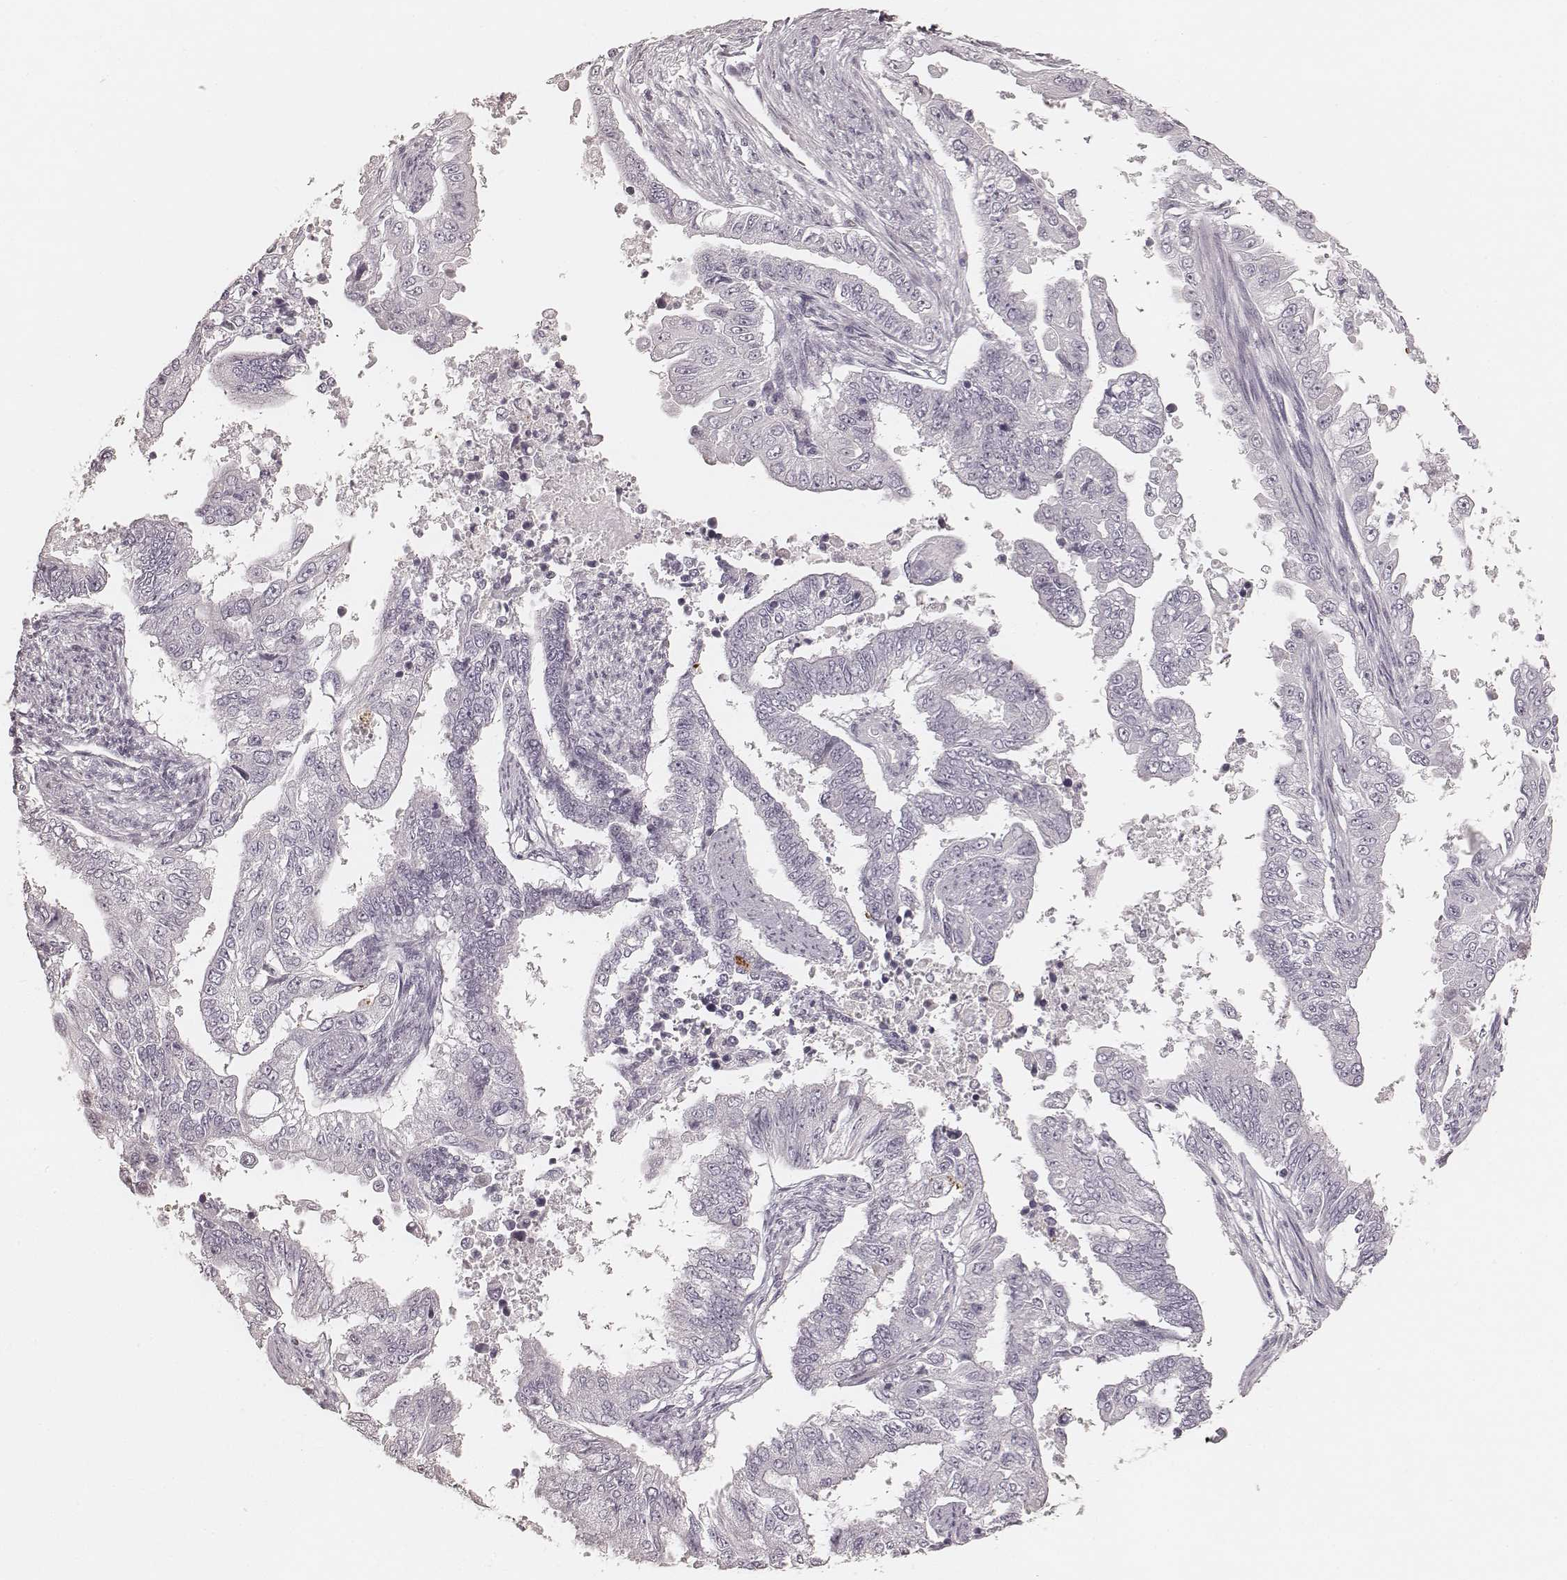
{"staining": {"intensity": "negative", "quantity": "none", "location": "none"}, "tissue": "endometrial cancer", "cell_type": "Tumor cells", "image_type": "cancer", "snomed": [{"axis": "morphology", "description": "Adenocarcinoma, NOS"}, {"axis": "topography", "description": "Uterus"}], "caption": "Endometrial cancer (adenocarcinoma) was stained to show a protein in brown. There is no significant expression in tumor cells.", "gene": "TEX37", "patient": {"sex": "female", "age": 59}}